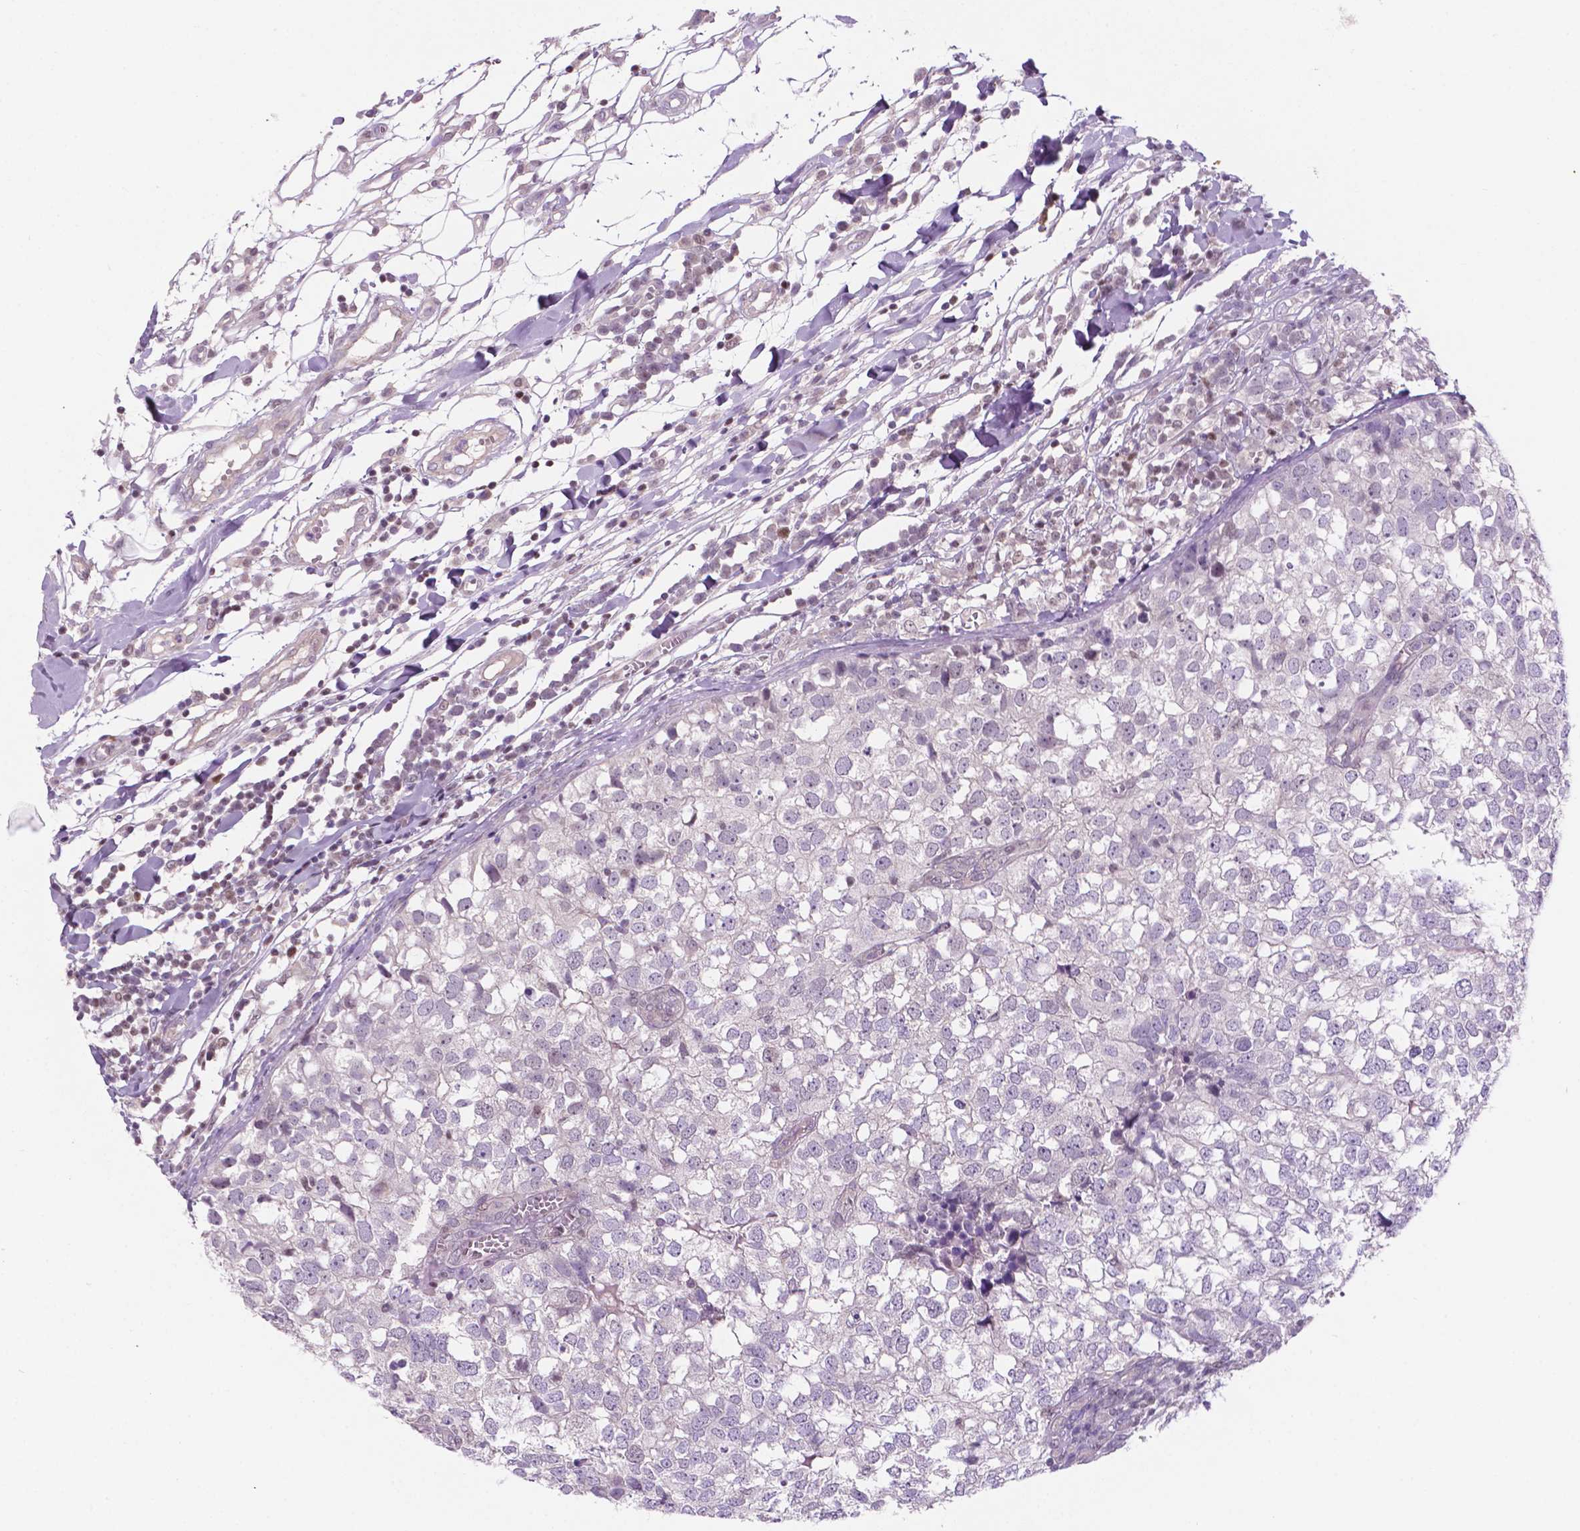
{"staining": {"intensity": "negative", "quantity": "none", "location": "none"}, "tissue": "breast cancer", "cell_type": "Tumor cells", "image_type": "cancer", "snomed": [{"axis": "morphology", "description": "Duct carcinoma"}, {"axis": "topography", "description": "Breast"}], "caption": "Intraductal carcinoma (breast) was stained to show a protein in brown. There is no significant staining in tumor cells.", "gene": "FAM50B", "patient": {"sex": "female", "age": 30}}